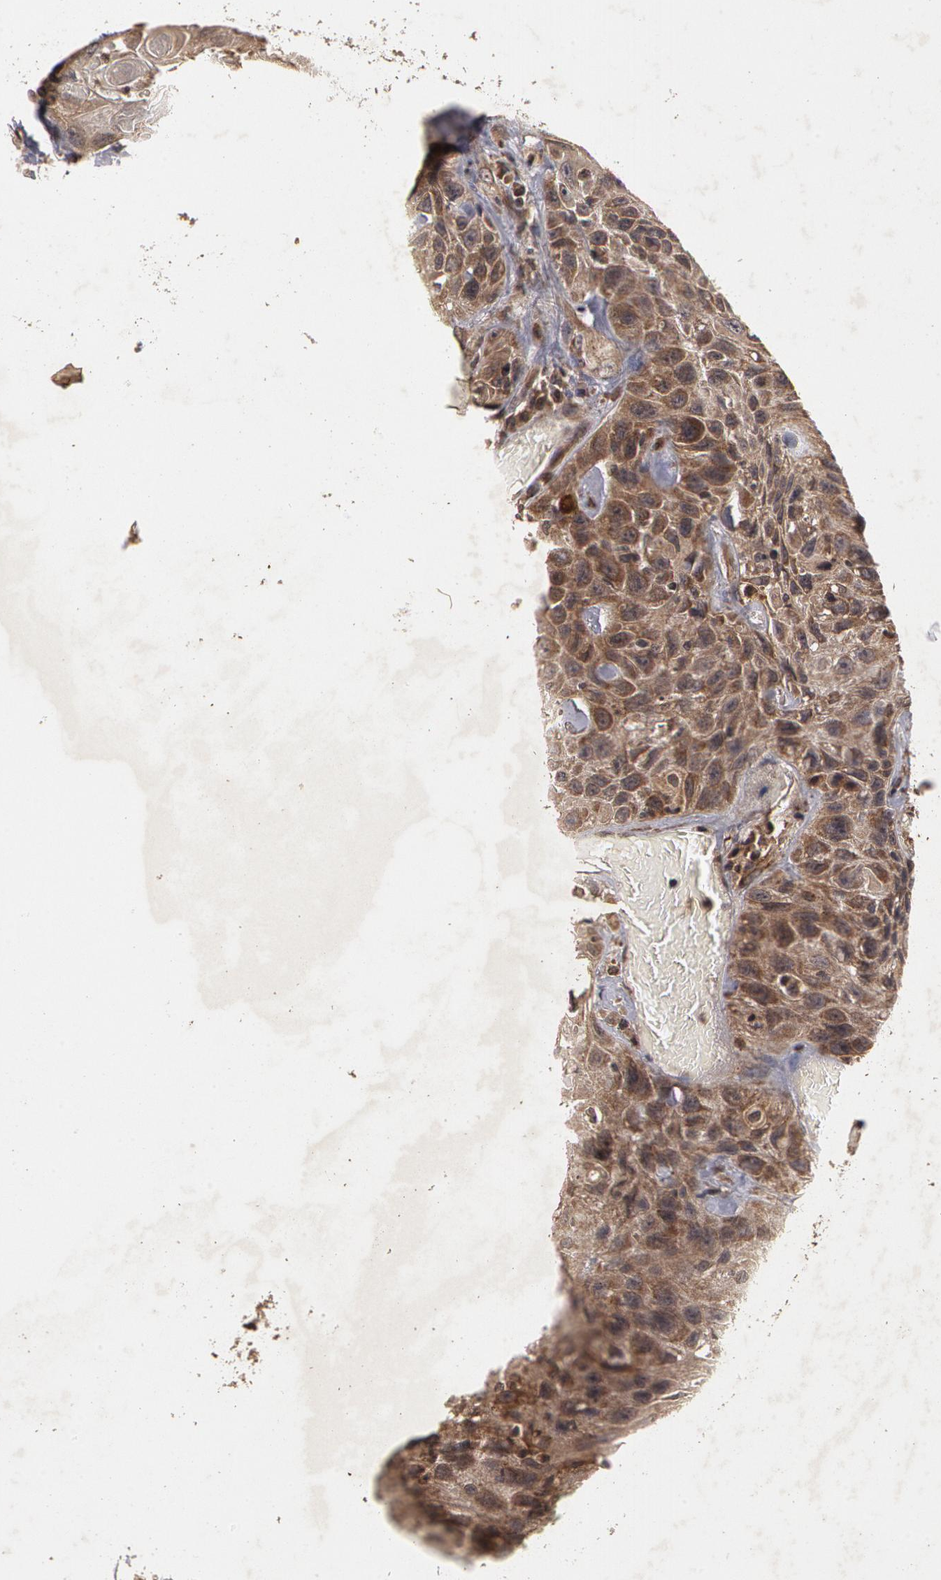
{"staining": {"intensity": "weak", "quantity": ">75%", "location": "cytoplasmic/membranous"}, "tissue": "urothelial cancer", "cell_type": "Tumor cells", "image_type": "cancer", "snomed": [{"axis": "morphology", "description": "Urothelial carcinoma, High grade"}, {"axis": "topography", "description": "Urinary bladder"}], "caption": "The photomicrograph demonstrates staining of urothelial cancer, revealing weak cytoplasmic/membranous protein staining (brown color) within tumor cells. The protein is stained brown, and the nuclei are stained in blue (DAB IHC with brightfield microscopy, high magnification).", "gene": "CALR", "patient": {"sex": "female", "age": 84}}